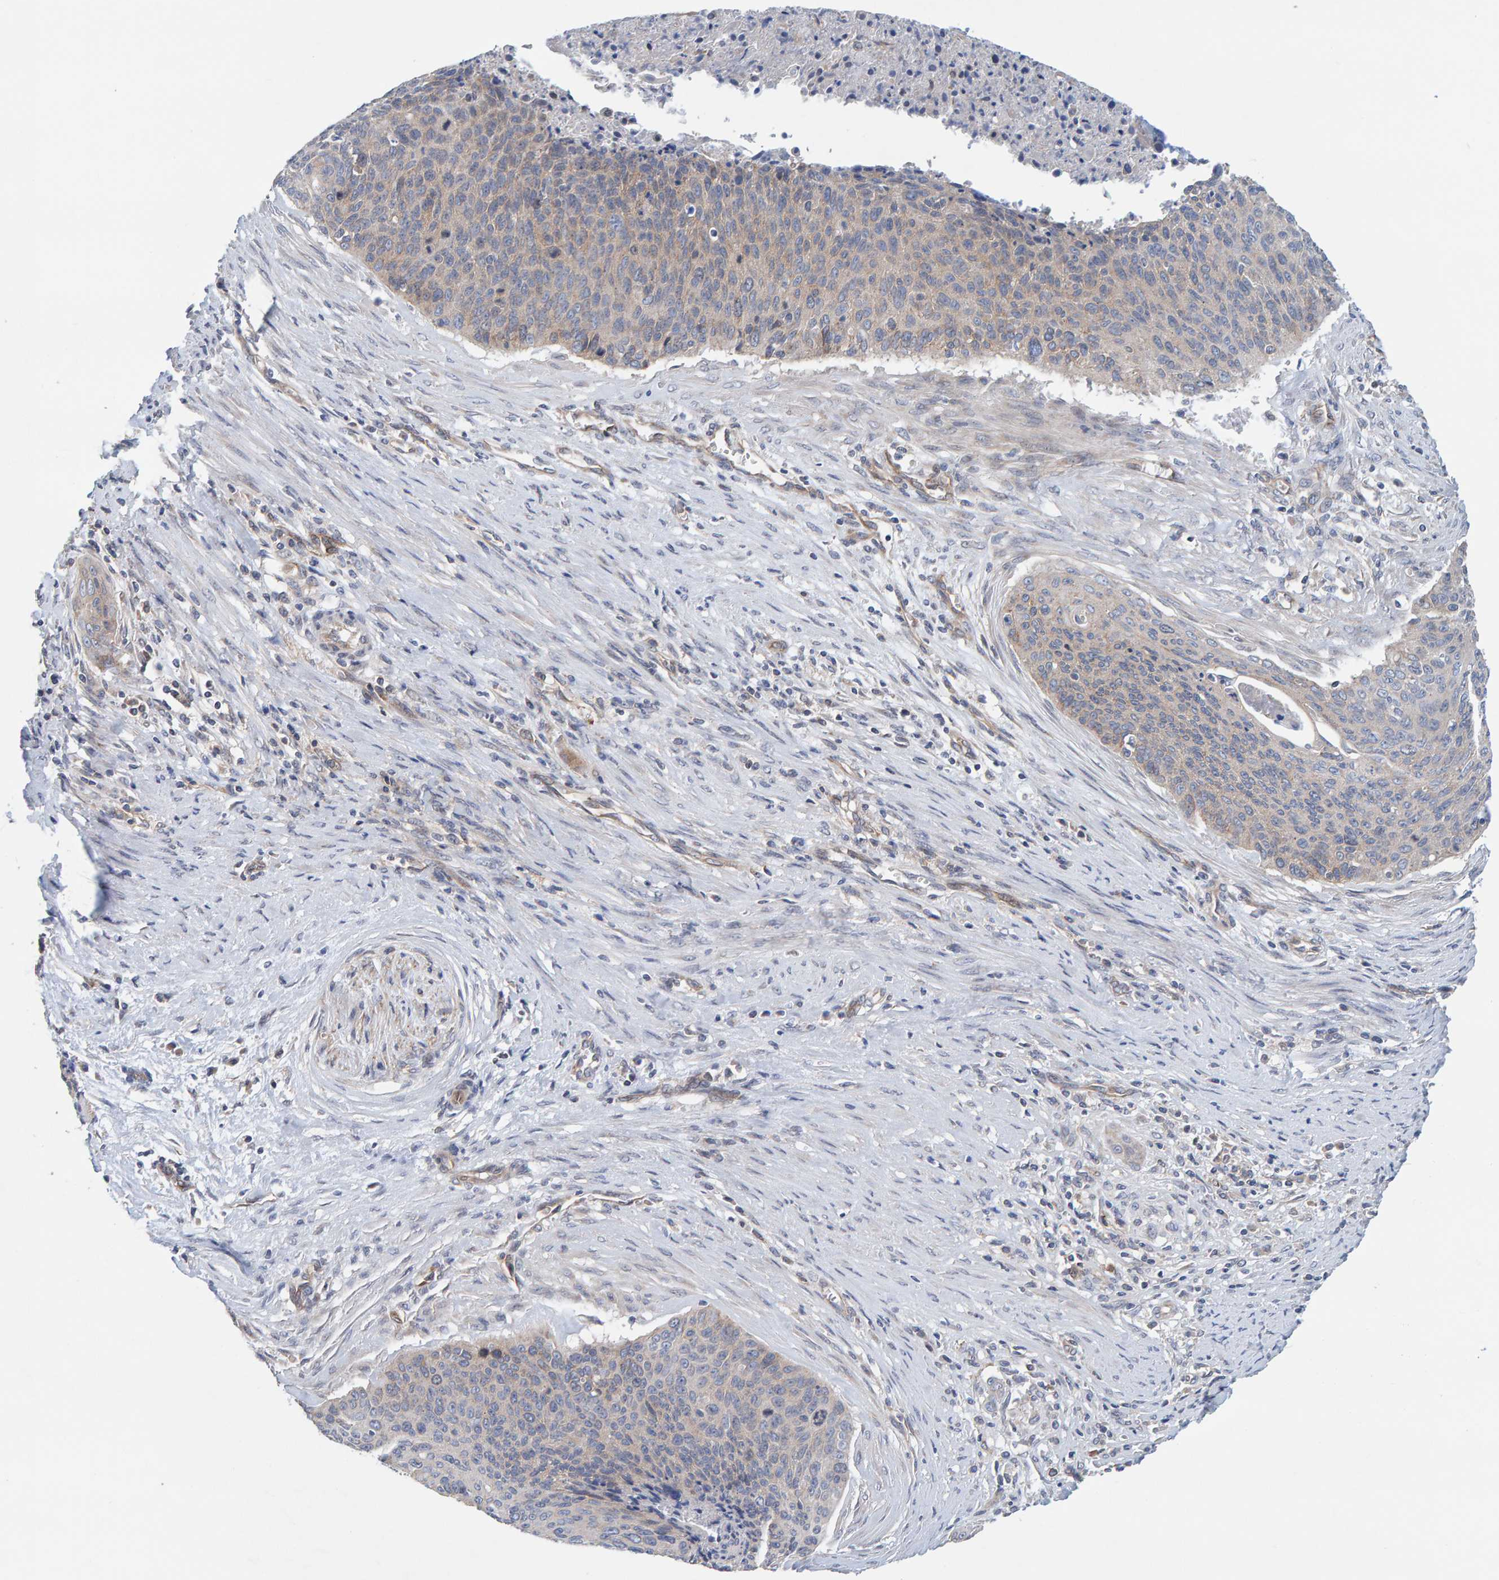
{"staining": {"intensity": "weak", "quantity": "<25%", "location": "cytoplasmic/membranous"}, "tissue": "cervical cancer", "cell_type": "Tumor cells", "image_type": "cancer", "snomed": [{"axis": "morphology", "description": "Squamous cell carcinoma, NOS"}, {"axis": "topography", "description": "Cervix"}], "caption": "An IHC histopathology image of squamous cell carcinoma (cervical) is shown. There is no staining in tumor cells of squamous cell carcinoma (cervical).", "gene": "RGP1", "patient": {"sex": "female", "age": 55}}